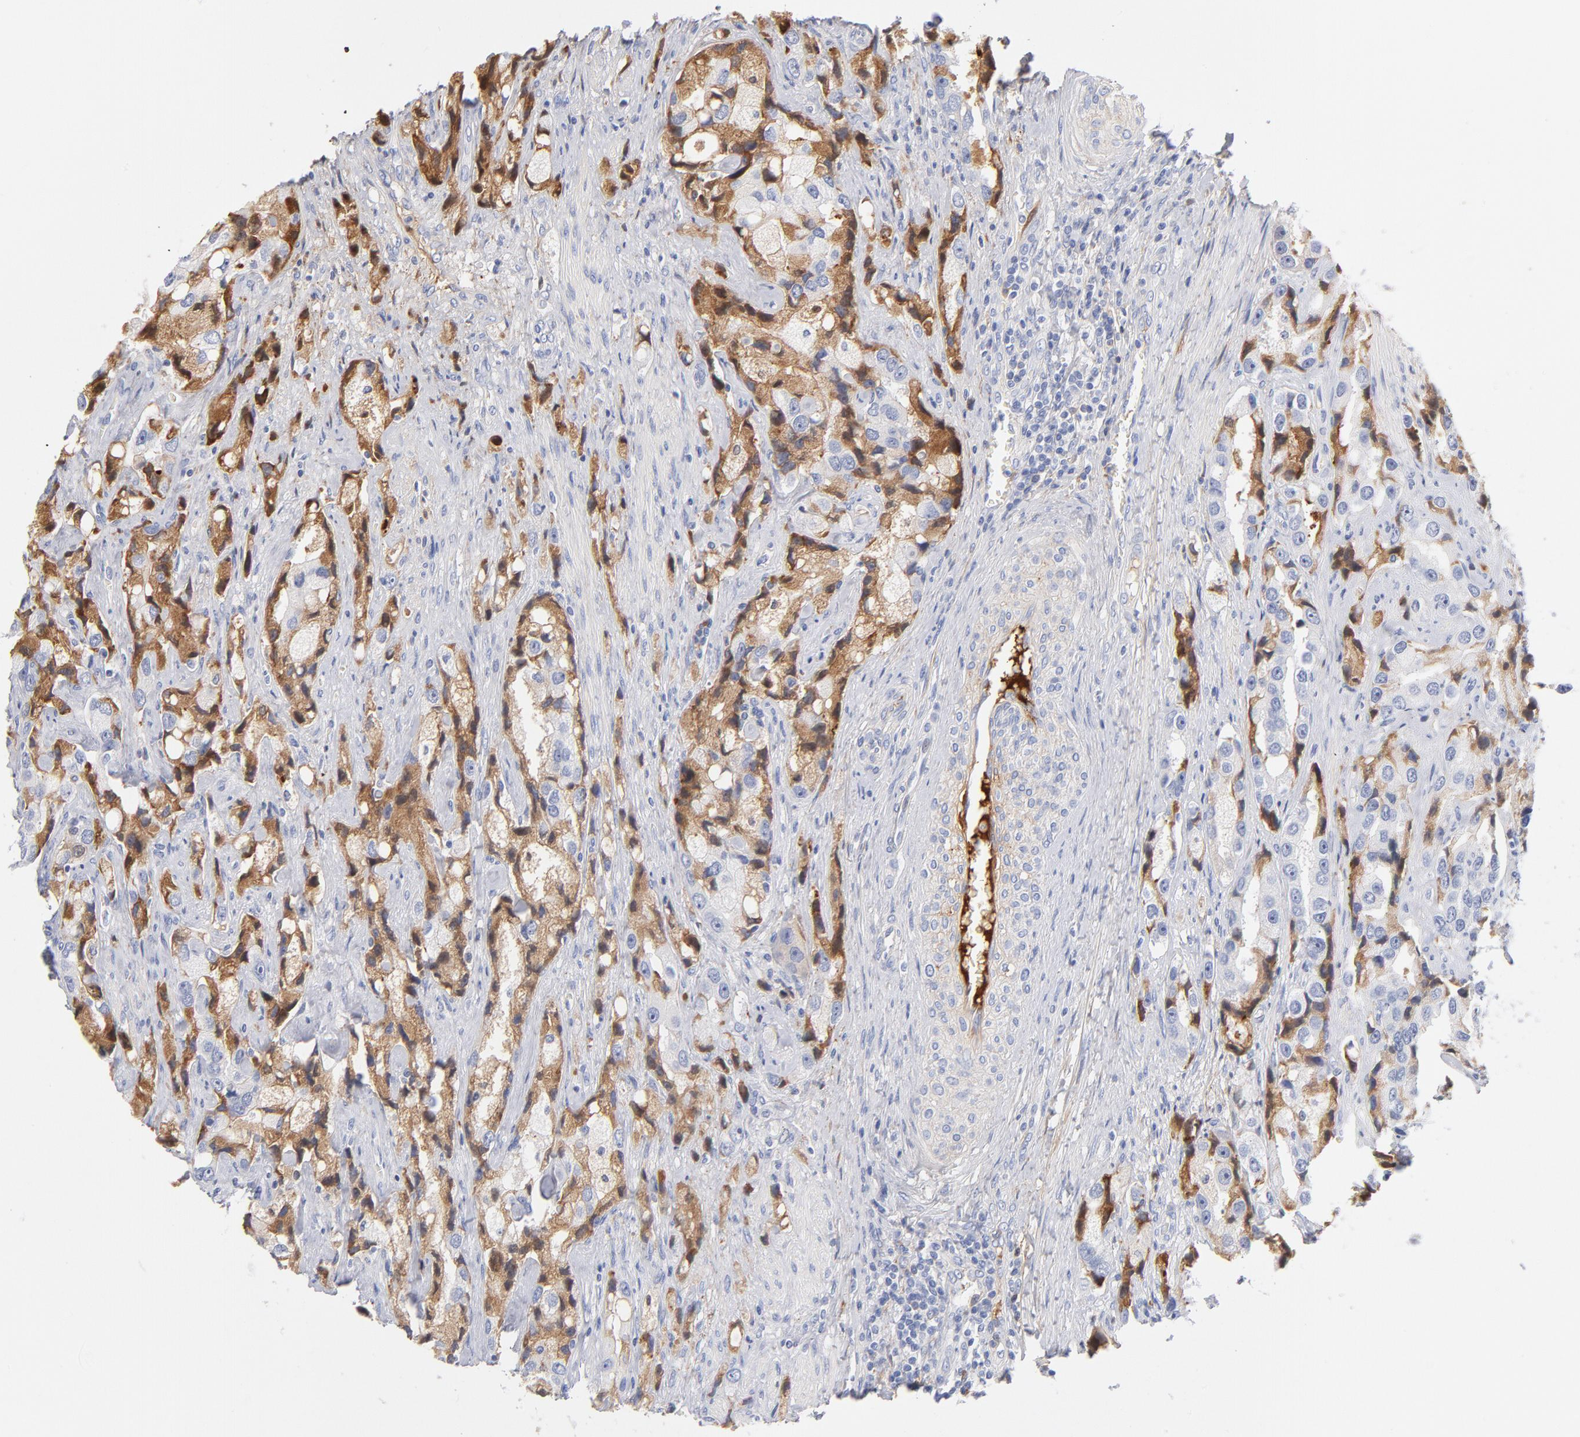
{"staining": {"intensity": "moderate", "quantity": "<25%", "location": "cytoplasmic/membranous"}, "tissue": "prostate cancer", "cell_type": "Tumor cells", "image_type": "cancer", "snomed": [{"axis": "morphology", "description": "Adenocarcinoma, High grade"}, {"axis": "topography", "description": "Prostate"}], "caption": "Protein expression analysis of prostate cancer reveals moderate cytoplasmic/membranous positivity in about <25% of tumor cells.", "gene": "C3", "patient": {"sex": "male", "age": 63}}